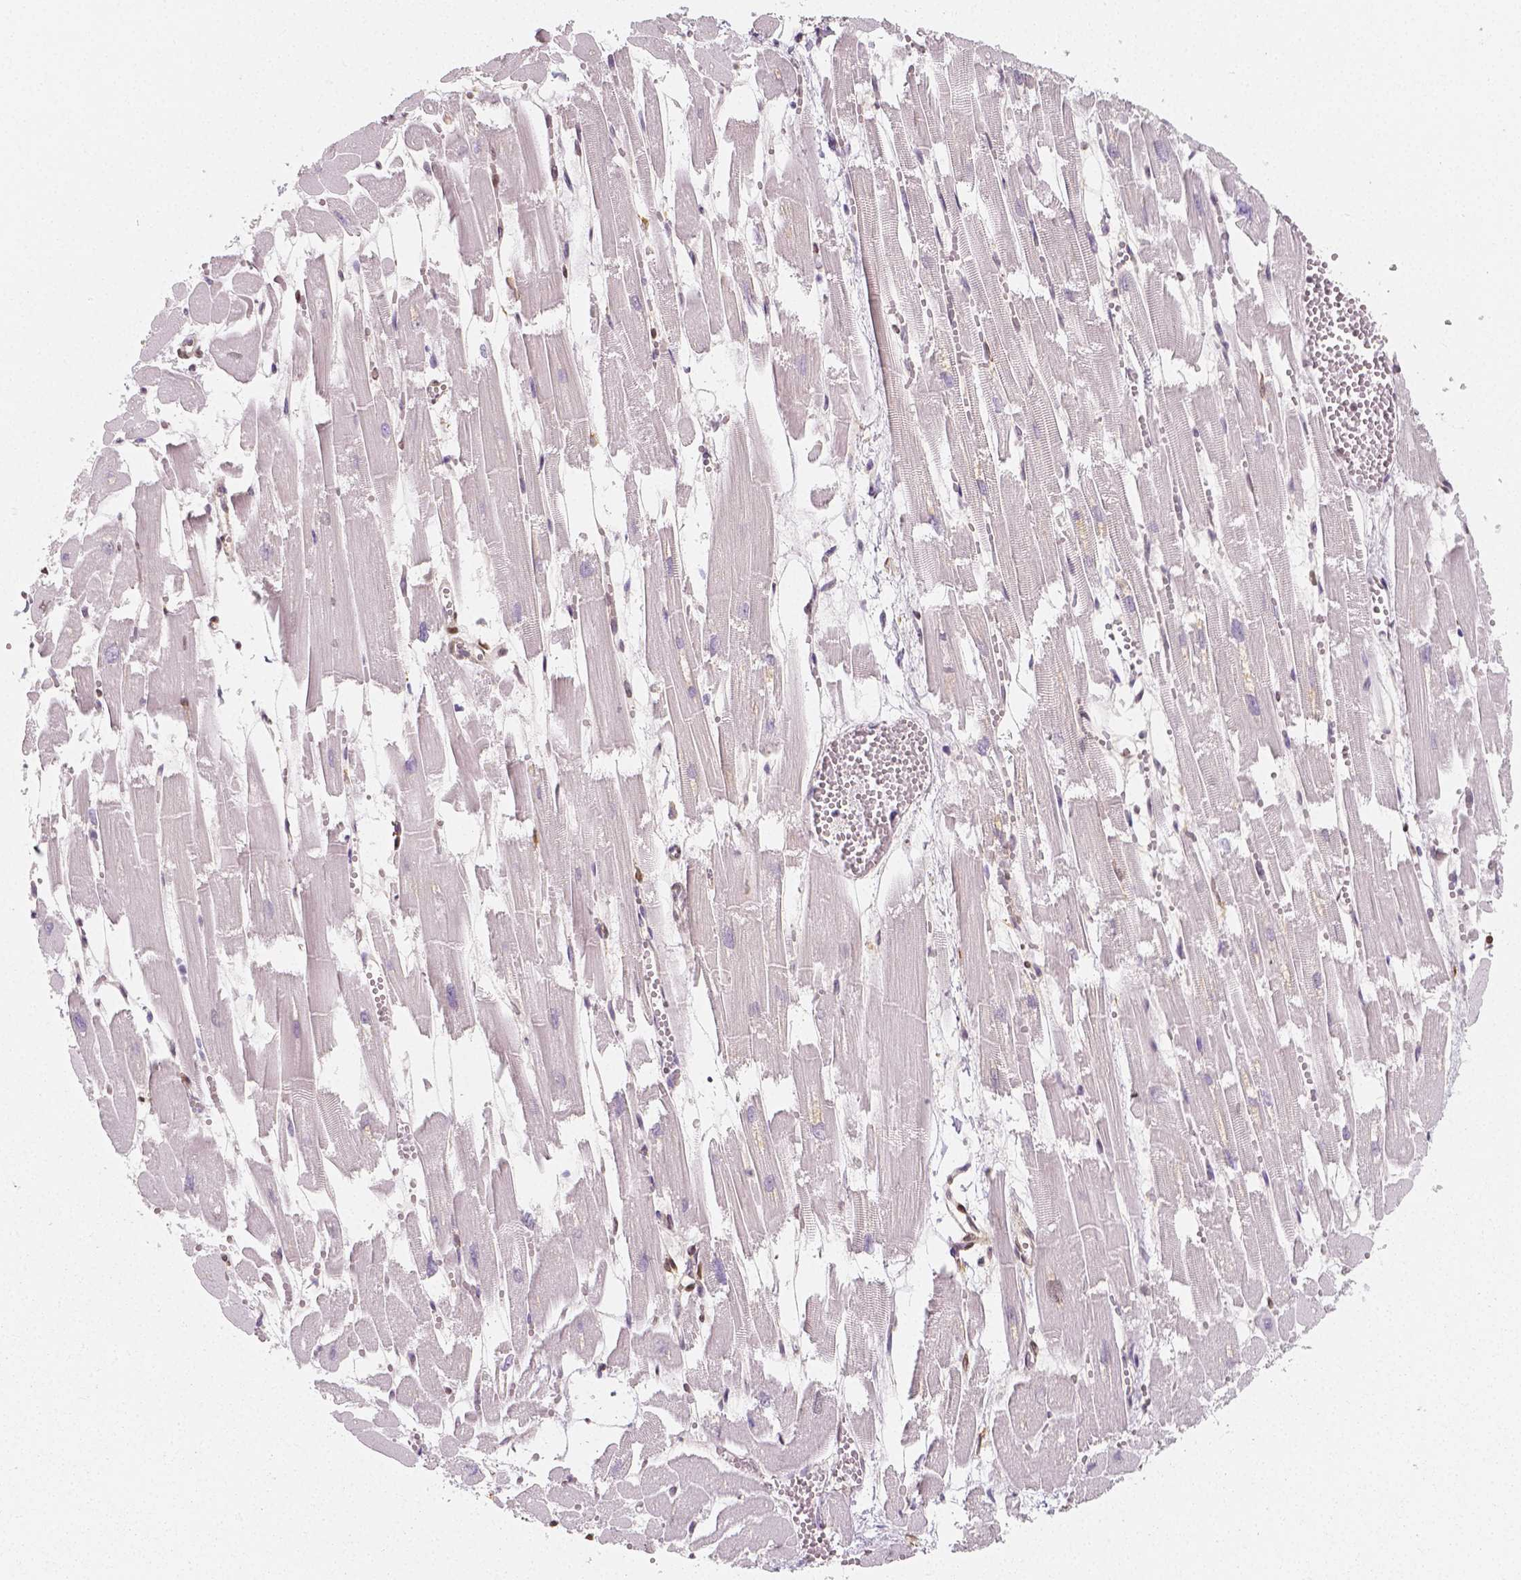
{"staining": {"intensity": "strong", "quantity": "<25%", "location": "nuclear"}, "tissue": "heart muscle", "cell_type": "Cardiomyocytes", "image_type": "normal", "snomed": [{"axis": "morphology", "description": "Normal tissue, NOS"}, {"axis": "topography", "description": "Heart"}], "caption": "A brown stain labels strong nuclear staining of a protein in cardiomyocytes of benign human heart muscle.", "gene": "NUCKS1", "patient": {"sex": "female", "age": 52}}